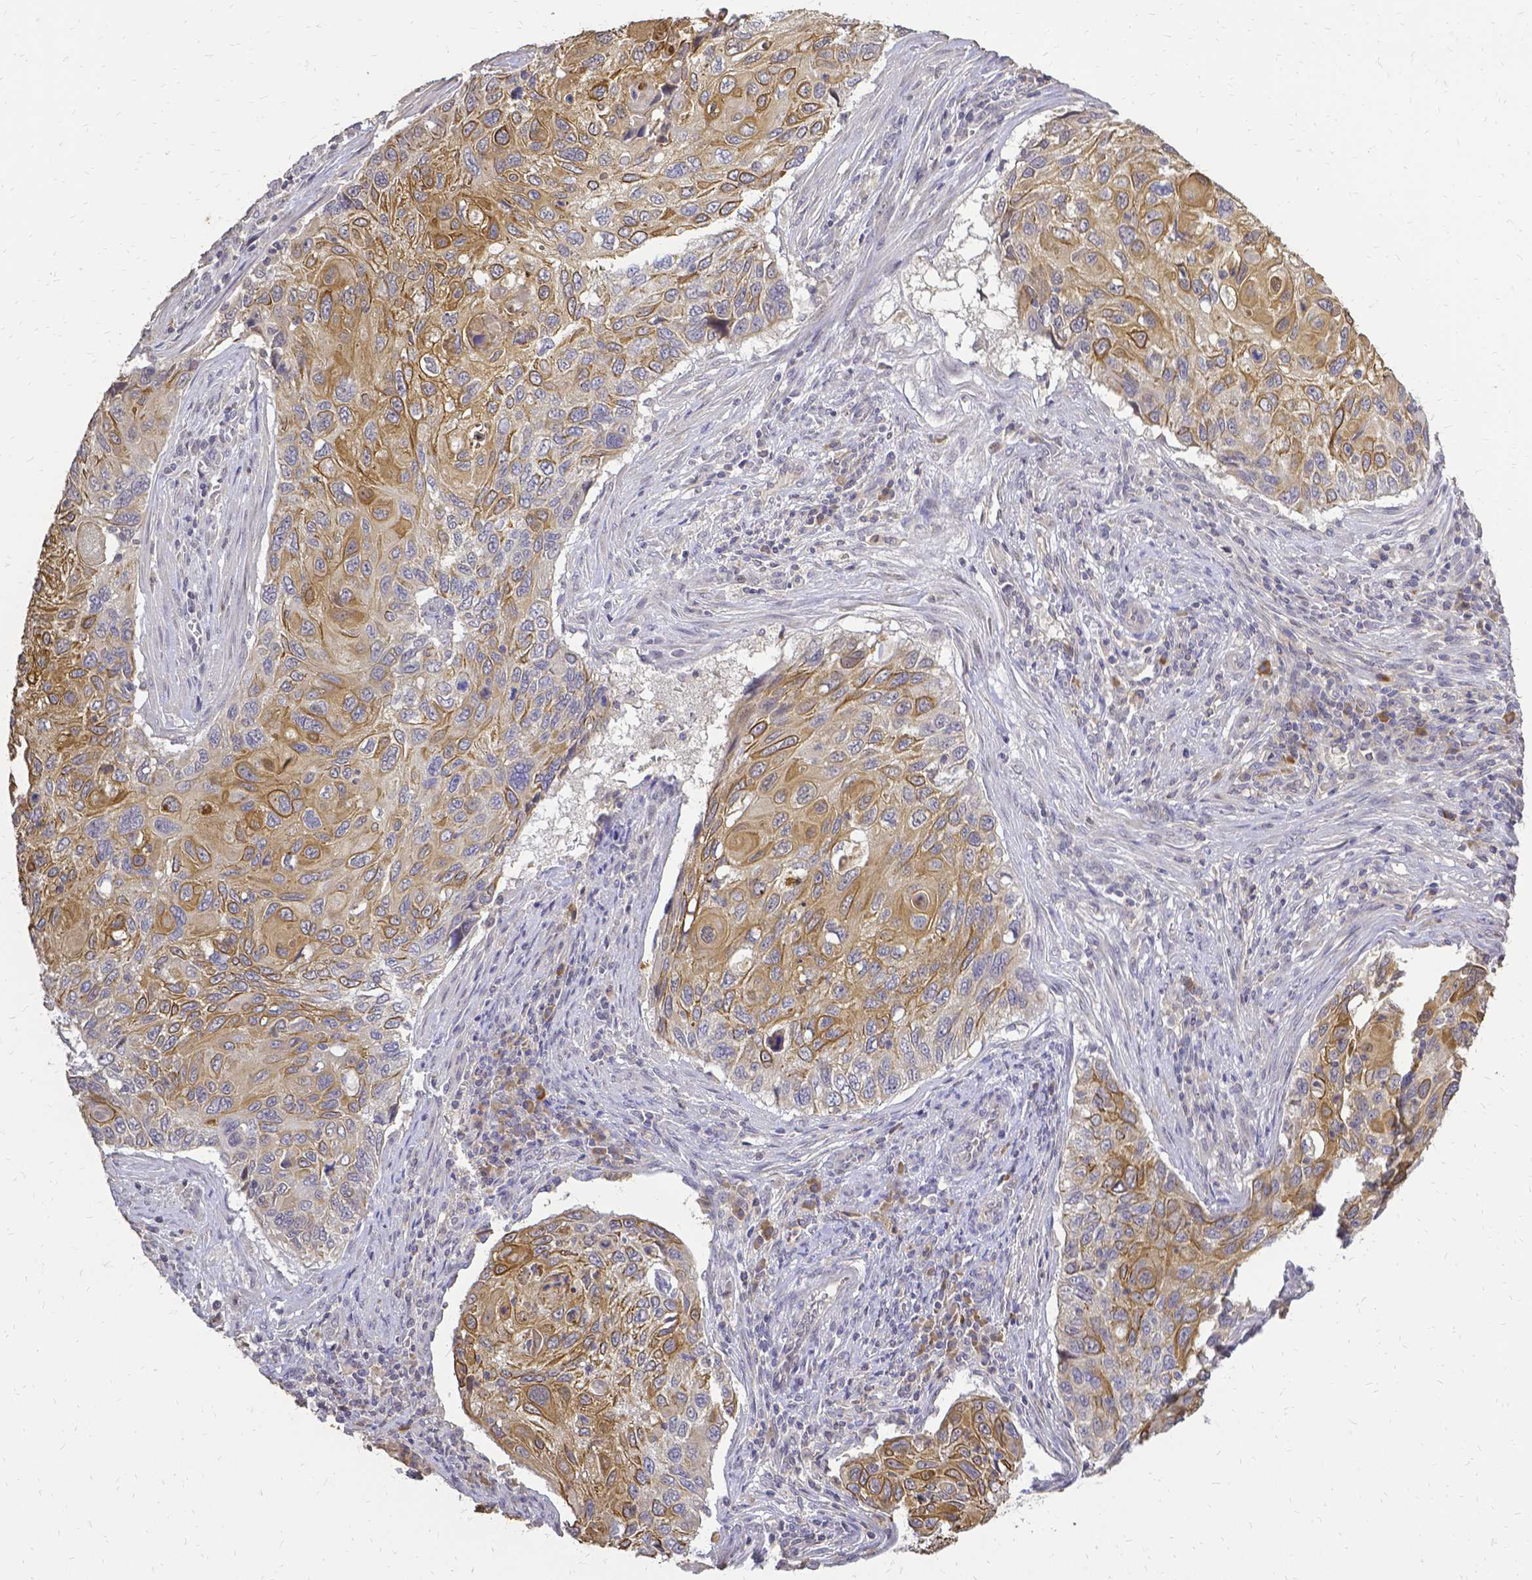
{"staining": {"intensity": "moderate", "quantity": ">75%", "location": "cytoplasmic/membranous"}, "tissue": "cervical cancer", "cell_type": "Tumor cells", "image_type": "cancer", "snomed": [{"axis": "morphology", "description": "Squamous cell carcinoma, NOS"}, {"axis": "topography", "description": "Cervix"}], "caption": "The histopathology image displays staining of squamous cell carcinoma (cervical), revealing moderate cytoplasmic/membranous protein staining (brown color) within tumor cells.", "gene": "CIB1", "patient": {"sex": "female", "age": 70}}